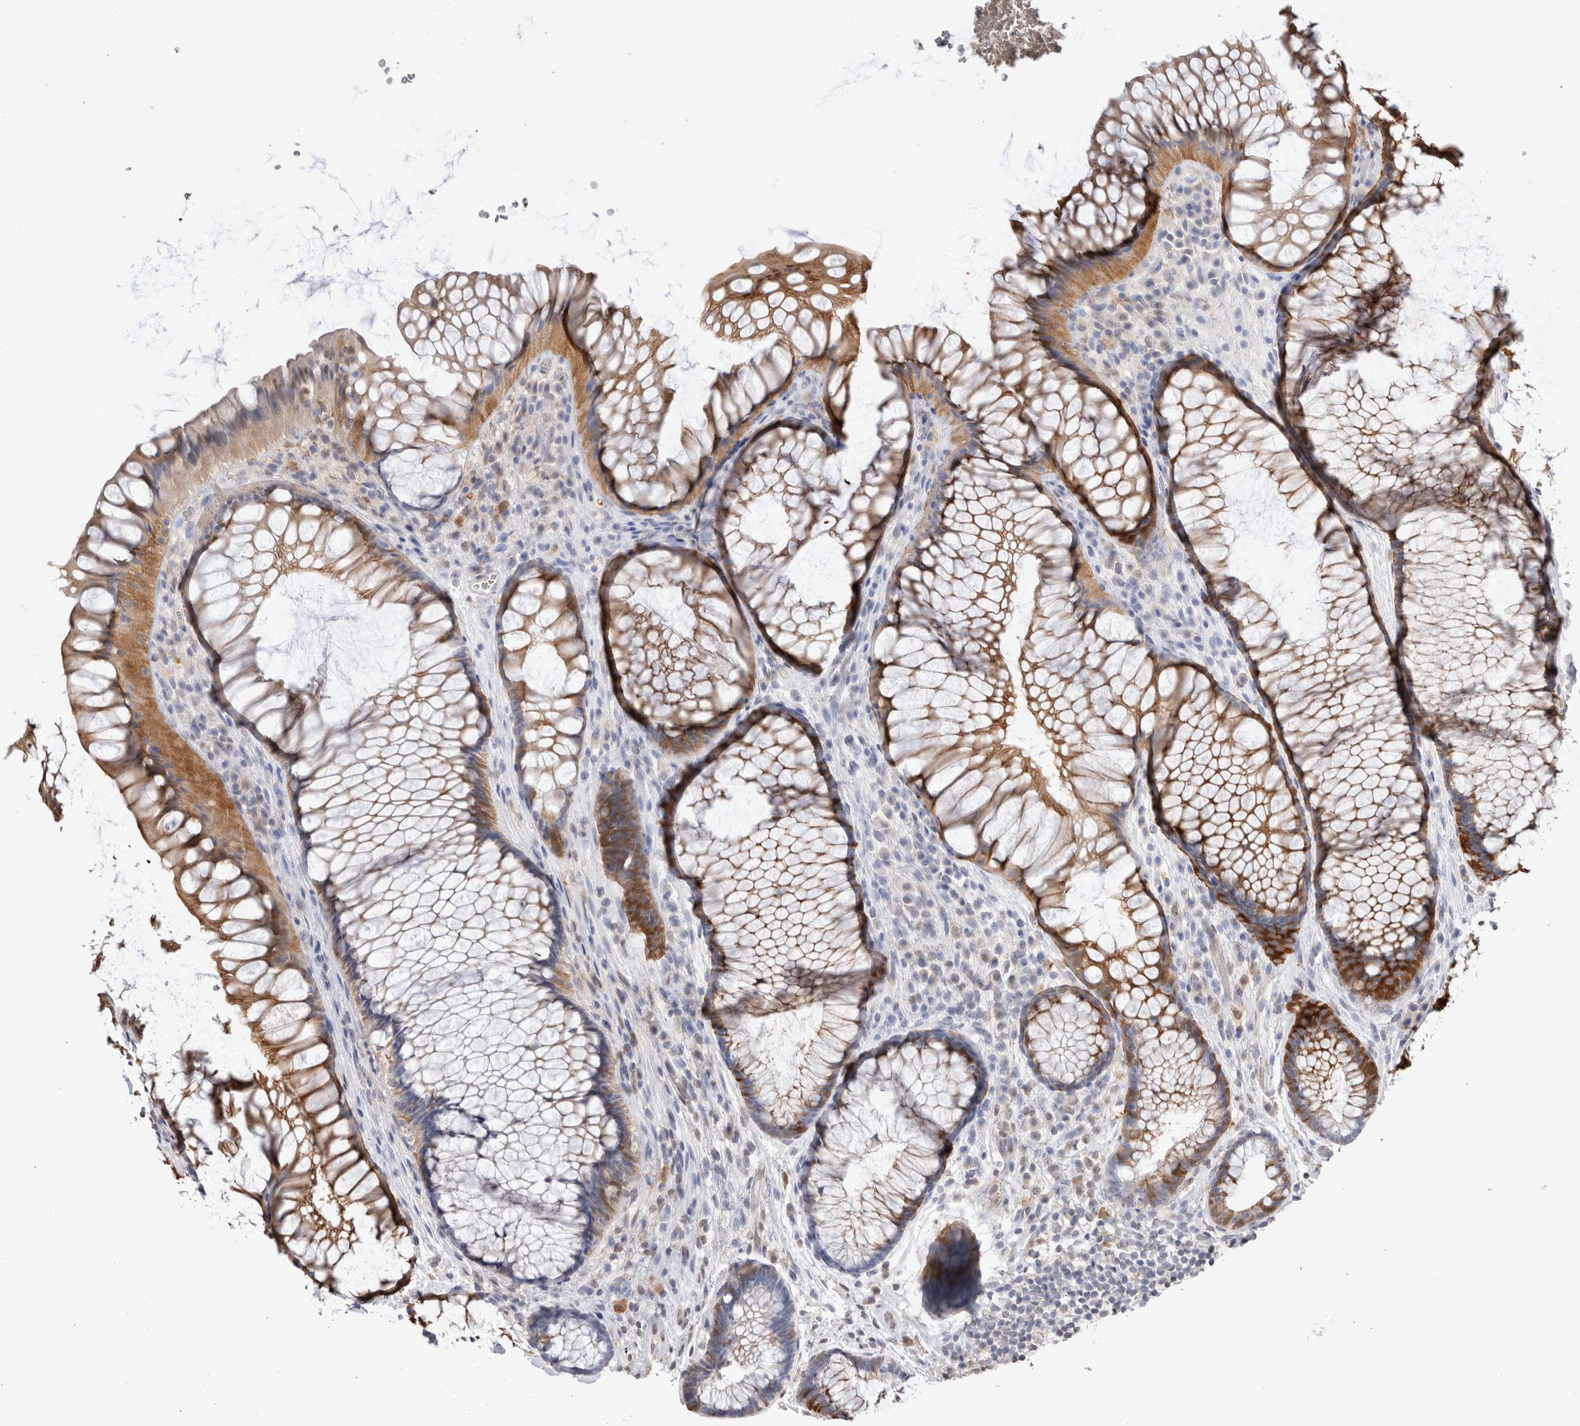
{"staining": {"intensity": "moderate", "quantity": ">75%", "location": "cytoplasmic/membranous"}, "tissue": "rectum", "cell_type": "Glandular cells", "image_type": "normal", "snomed": [{"axis": "morphology", "description": "Normal tissue, NOS"}, {"axis": "topography", "description": "Rectum"}], "caption": "This micrograph displays IHC staining of normal human rectum, with medium moderate cytoplasmic/membranous positivity in about >75% of glandular cells.", "gene": "LGALS2", "patient": {"sex": "male", "age": 51}}